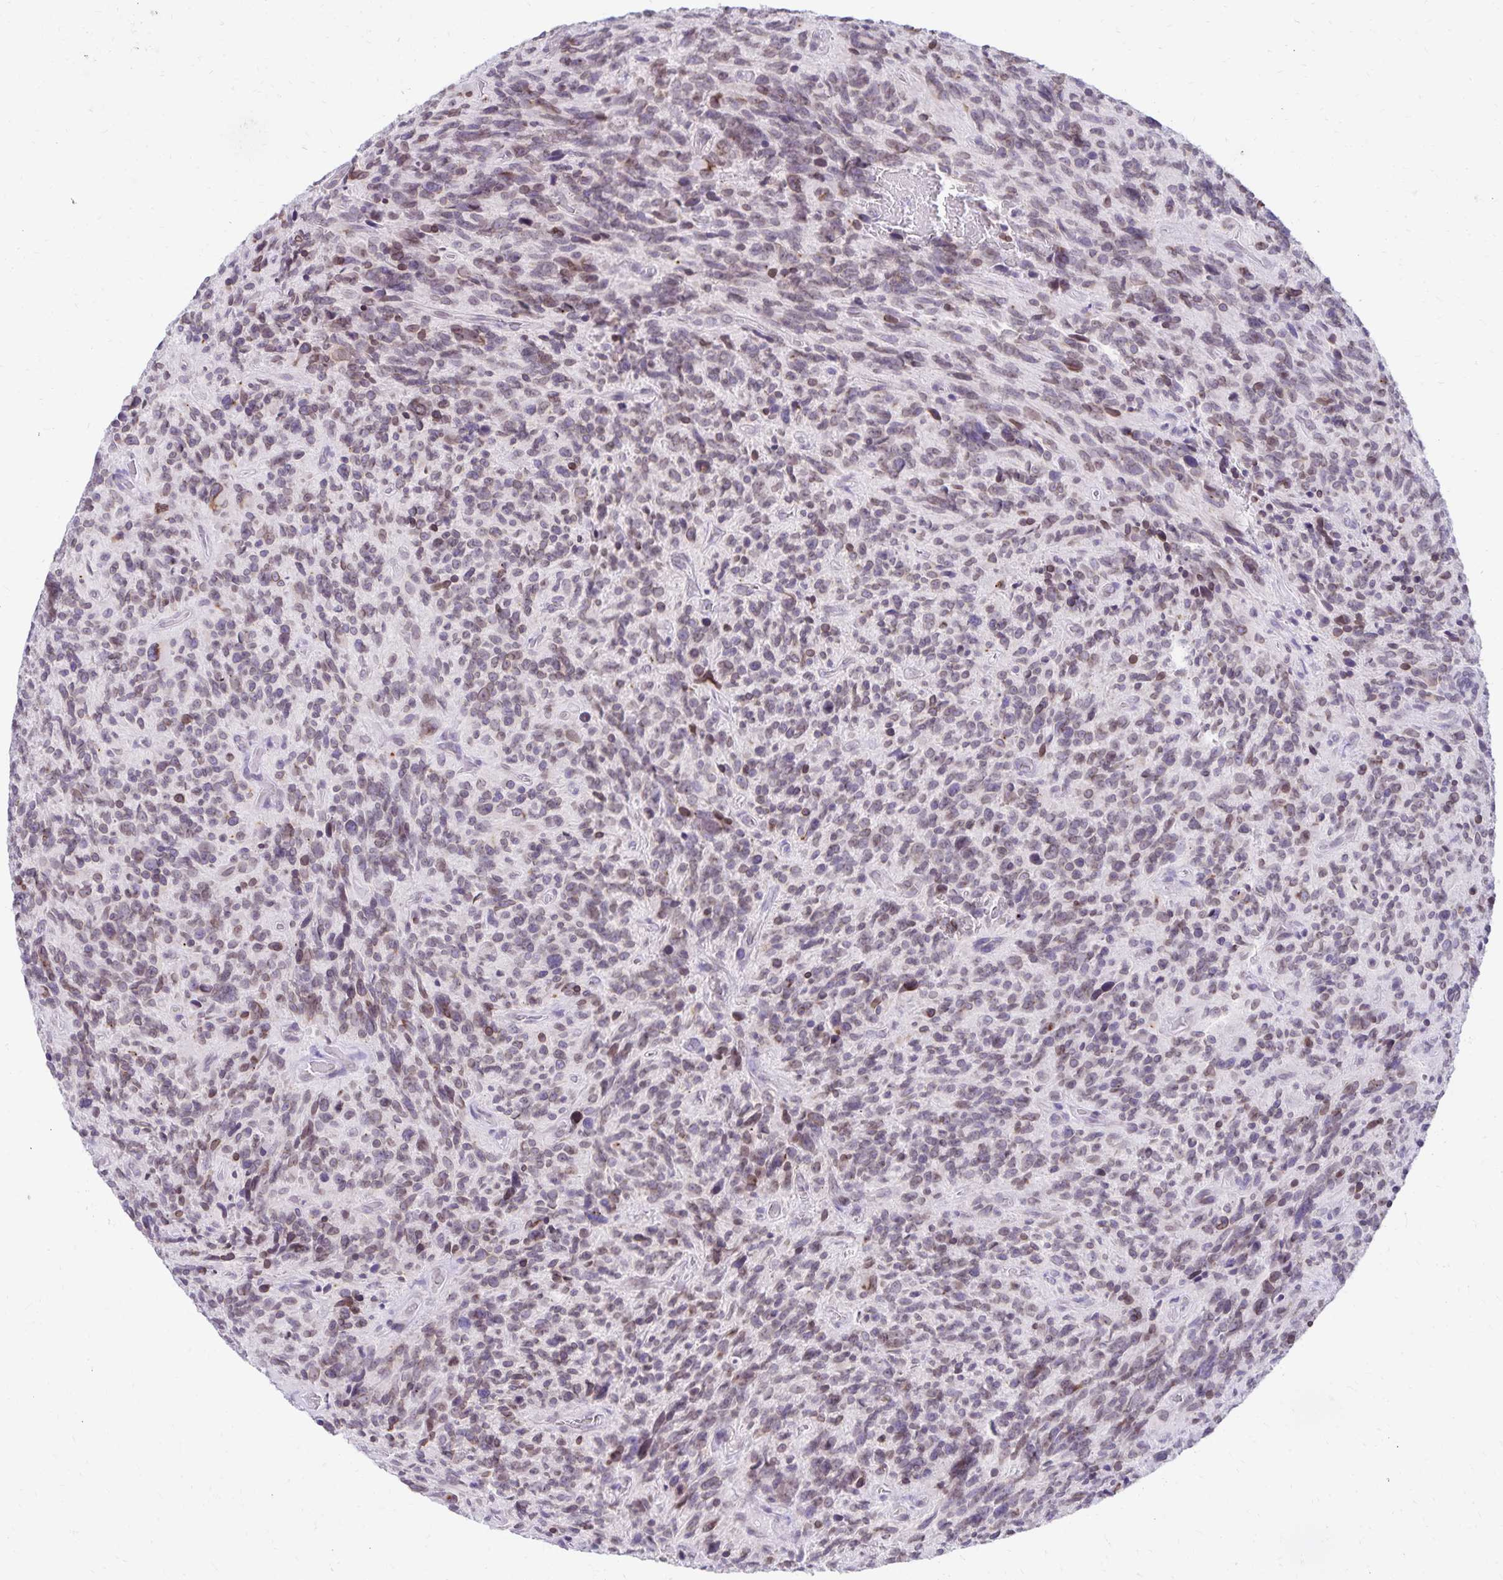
{"staining": {"intensity": "weak", "quantity": "<25%", "location": "nuclear"}, "tissue": "glioma", "cell_type": "Tumor cells", "image_type": "cancer", "snomed": [{"axis": "morphology", "description": "Glioma, malignant, High grade"}, {"axis": "topography", "description": "Brain"}], "caption": "Tumor cells show no significant positivity in malignant glioma (high-grade).", "gene": "FAM166C", "patient": {"sex": "male", "age": 46}}